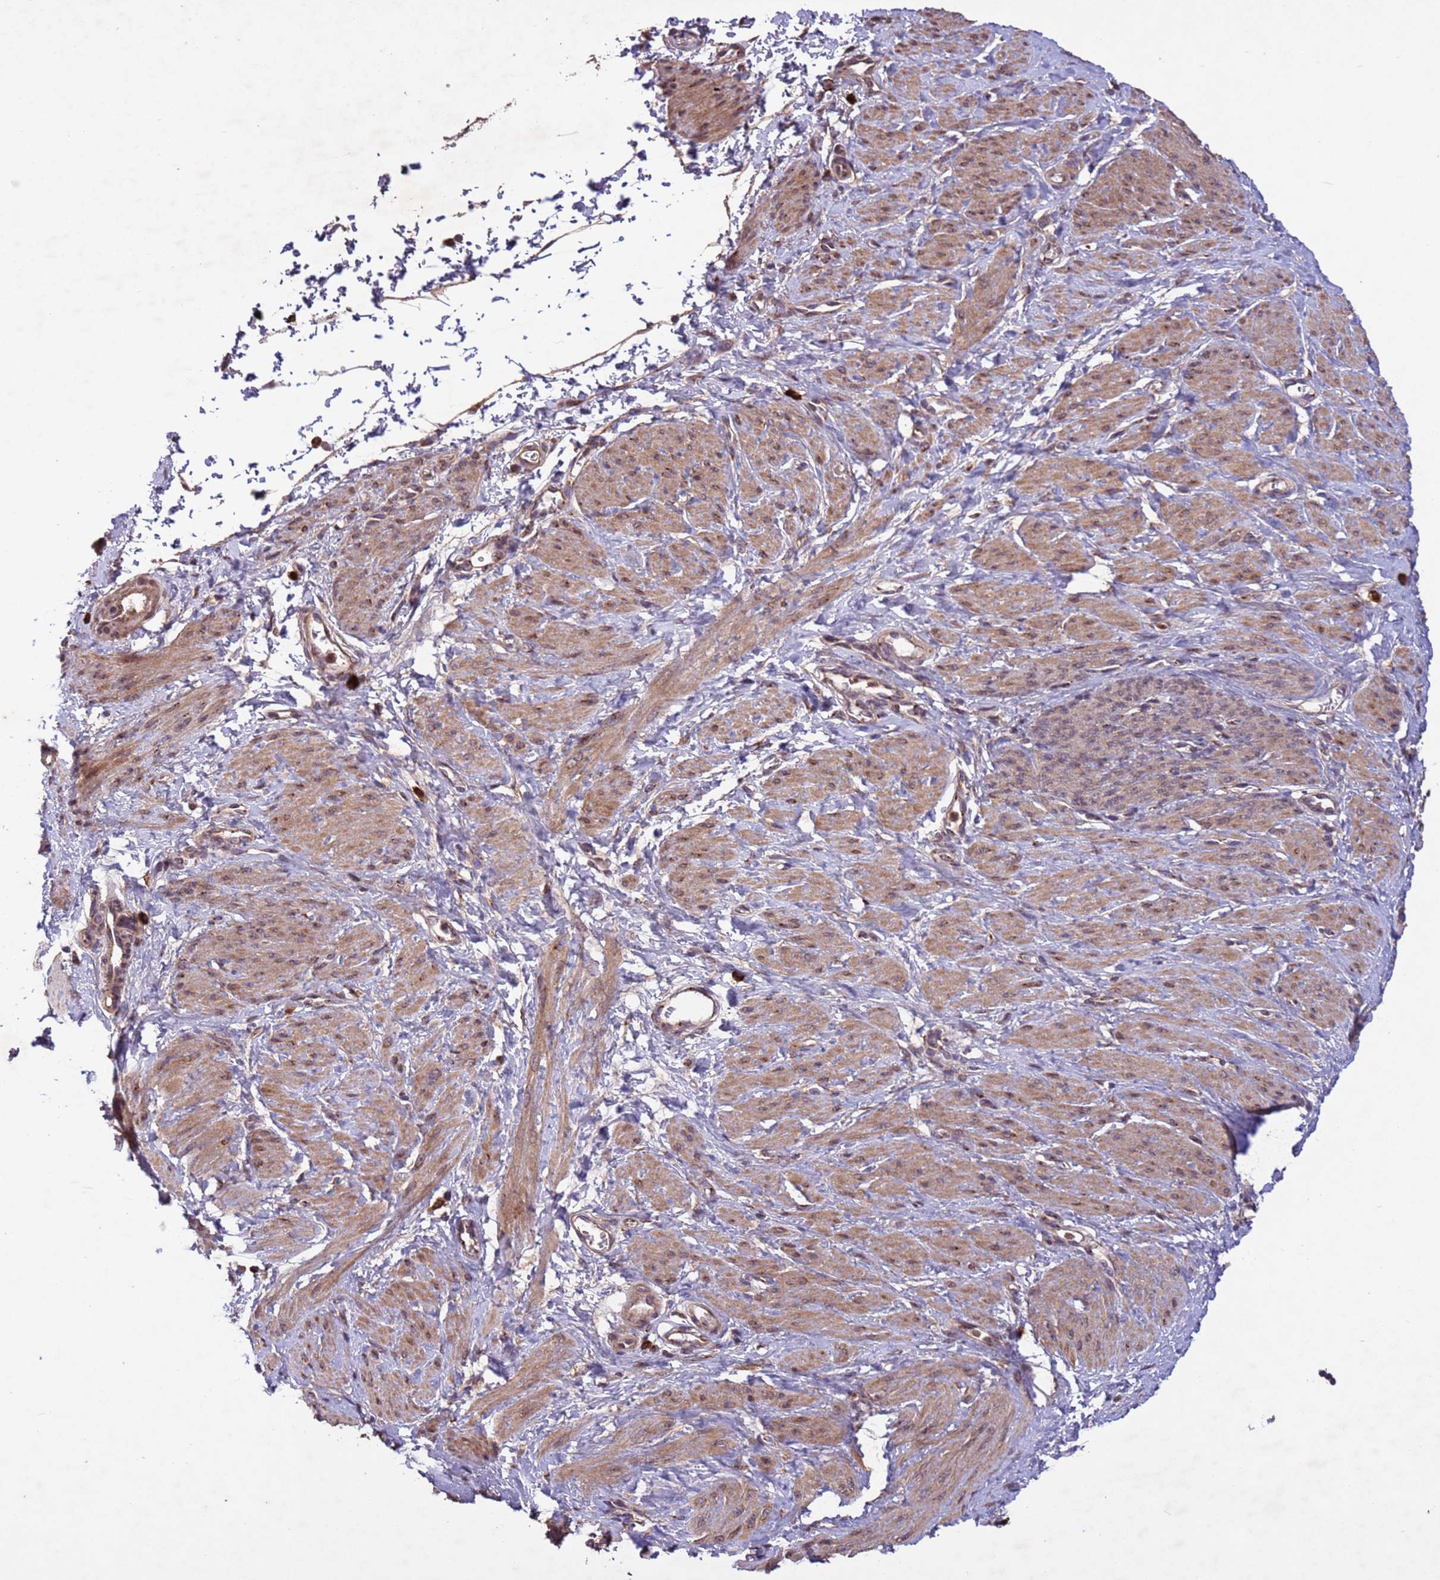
{"staining": {"intensity": "moderate", "quantity": ">75%", "location": "cytoplasmic/membranous"}, "tissue": "smooth muscle", "cell_type": "Smooth muscle cells", "image_type": "normal", "snomed": [{"axis": "morphology", "description": "Normal tissue, NOS"}, {"axis": "topography", "description": "Smooth muscle"}, {"axis": "topography", "description": "Uterus"}], "caption": "An image of smooth muscle stained for a protein exhibits moderate cytoplasmic/membranous brown staining in smooth muscle cells. The staining was performed using DAB (3,3'-diaminobenzidine) to visualize the protein expression in brown, while the nuclei were stained in blue with hematoxylin (Magnification: 20x).", "gene": "FASTKD1", "patient": {"sex": "female", "age": 39}}